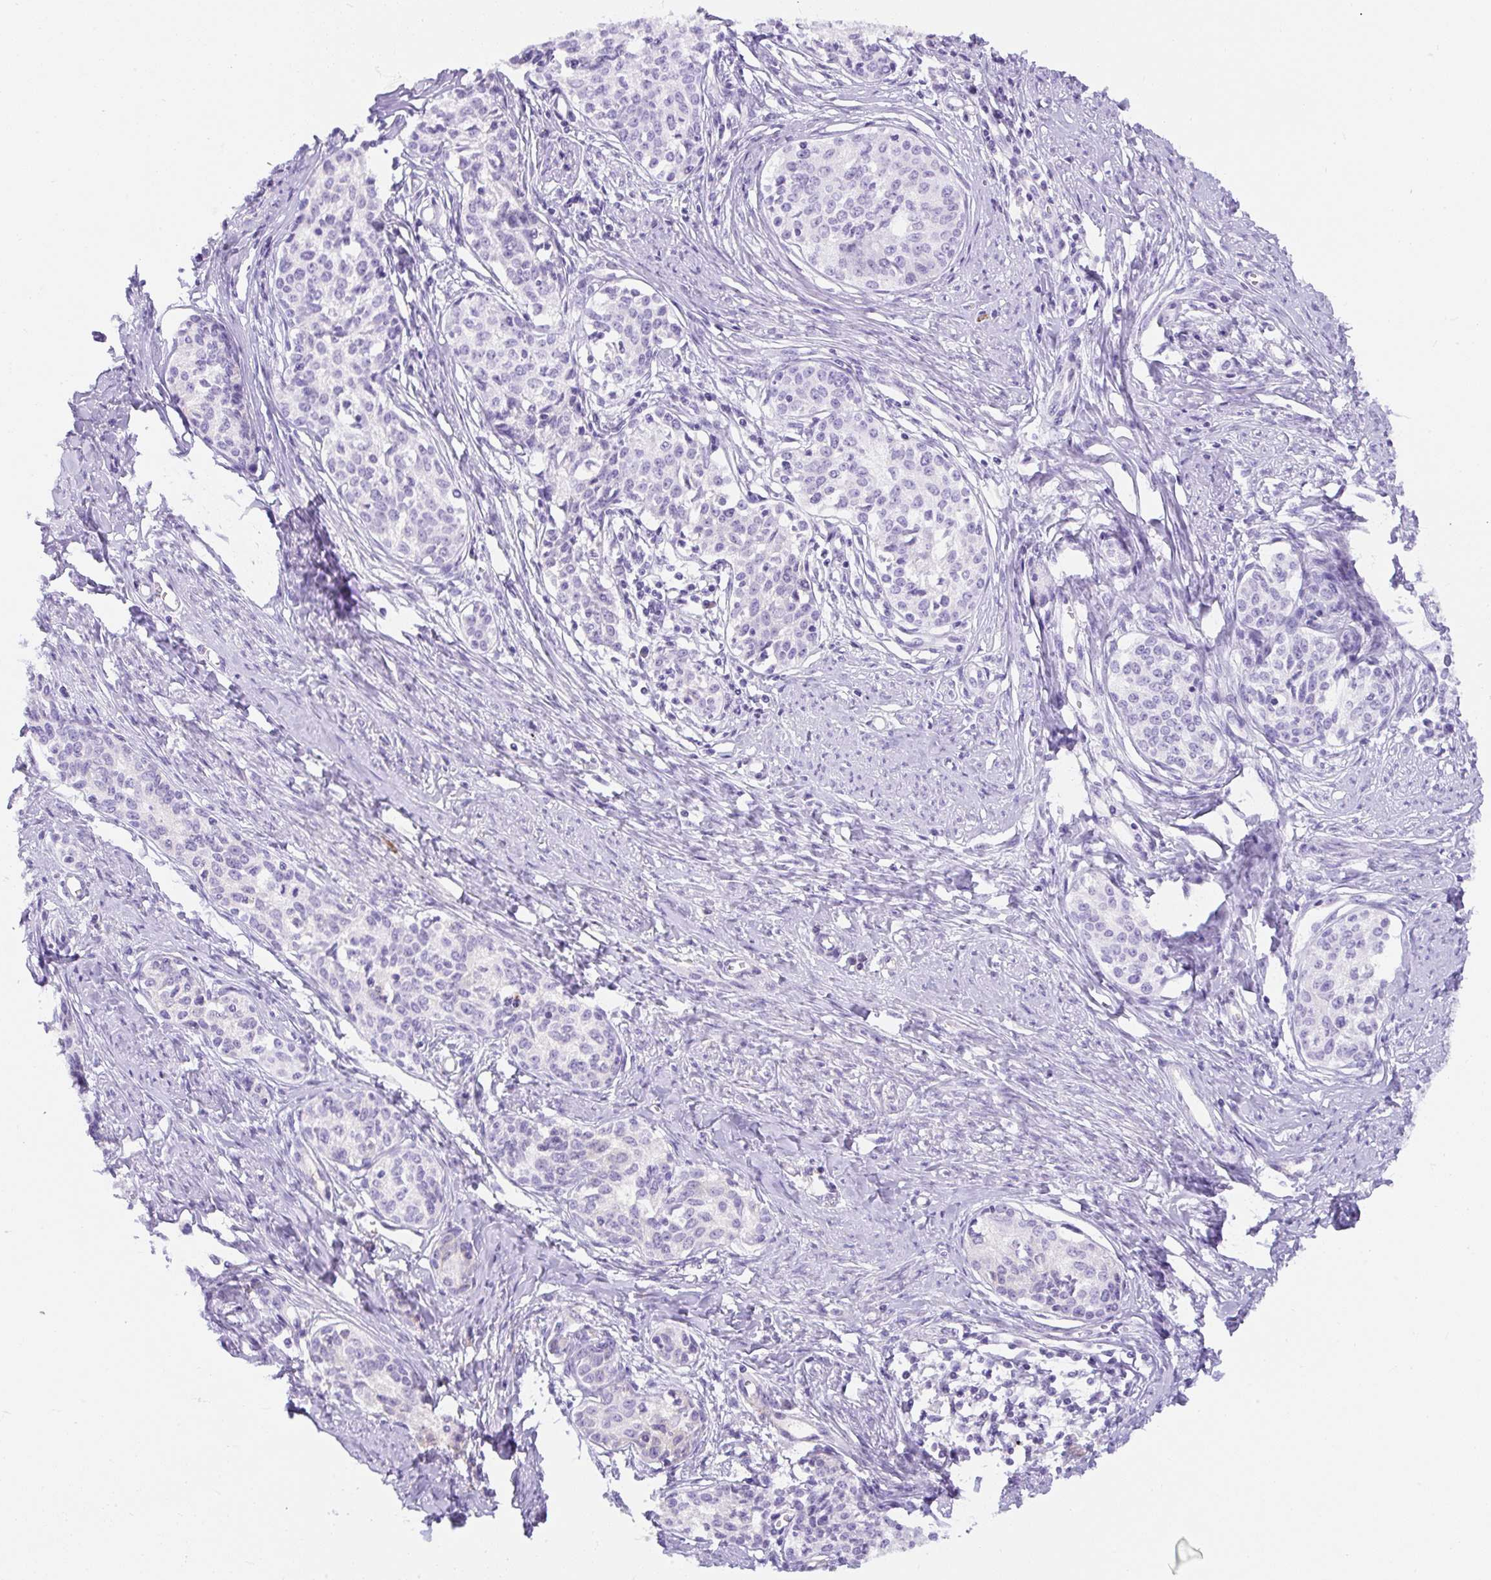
{"staining": {"intensity": "negative", "quantity": "none", "location": "none"}, "tissue": "cervical cancer", "cell_type": "Tumor cells", "image_type": "cancer", "snomed": [{"axis": "morphology", "description": "Squamous cell carcinoma, NOS"}, {"axis": "morphology", "description": "Adenocarcinoma, NOS"}, {"axis": "topography", "description": "Cervix"}], "caption": "IHC photomicrograph of neoplastic tissue: adenocarcinoma (cervical) stained with DAB displays no significant protein staining in tumor cells.", "gene": "APOC4-APOC2", "patient": {"sex": "female", "age": 52}}